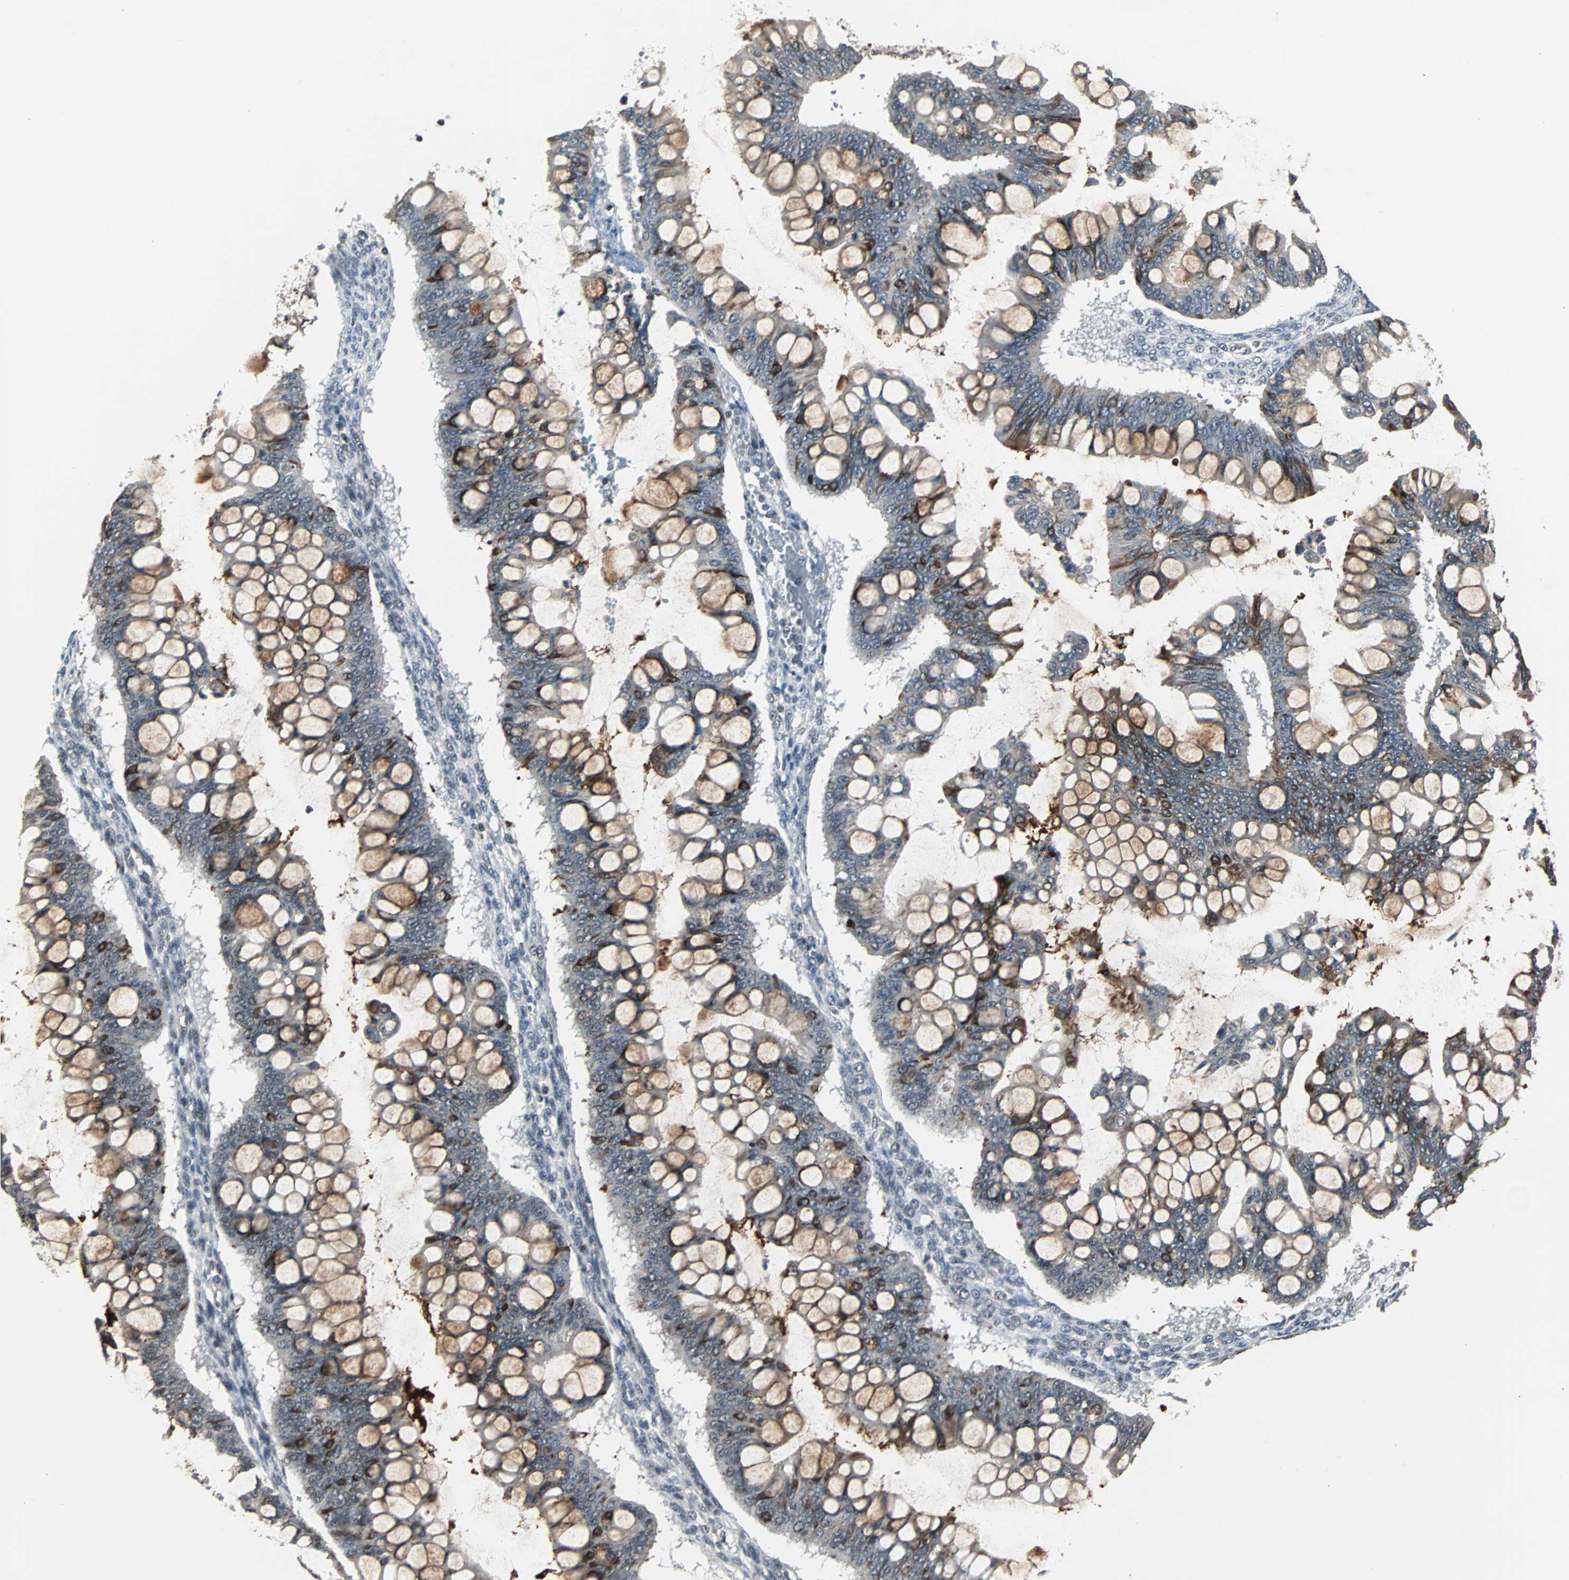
{"staining": {"intensity": "weak", "quantity": "25%-75%", "location": "cytoplasmic/membranous"}, "tissue": "ovarian cancer", "cell_type": "Tumor cells", "image_type": "cancer", "snomed": [{"axis": "morphology", "description": "Cystadenocarcinoma, mucinous, NOS"}, {"axis": "topography", "description": "Ovary"}], "caption": "Immunohistochemistry (IHC) (DAB (3,3'-diaminobenzidine)) staining of ovarian mucinous cystadenocarcinoma demonstrates weak cytoplasmic/membranous protein staining in approximately 25%-75% of tumor cells.", "gene": "TERF2IP", "patient": {"sex": "female", "age": 73}}